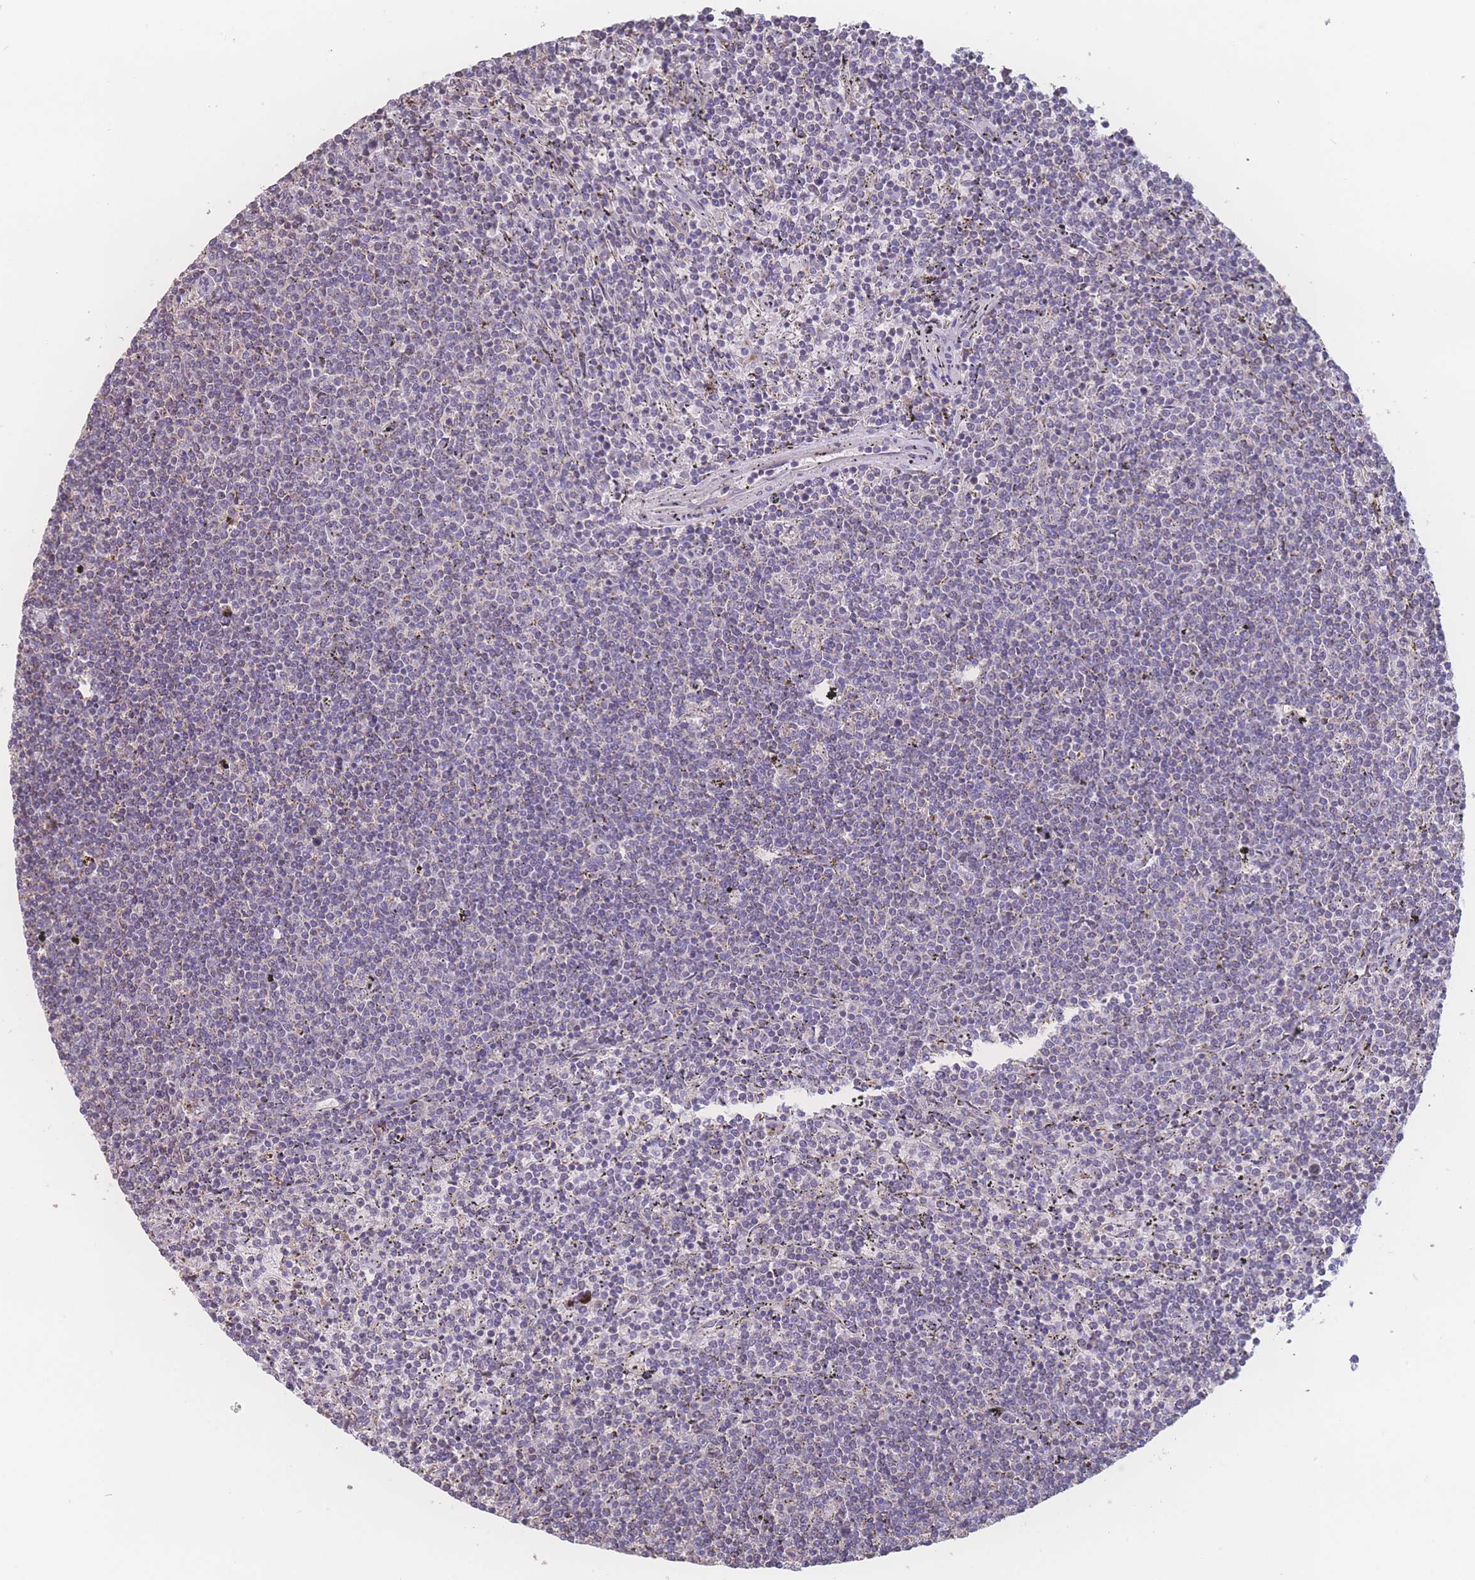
{"staining": {"intensity": "negative", "quantity": "none", "location": "none"}, "tissue": "lymphoma", "cell_type": "Tumor cells", "image_type": "cancer", "snomed": [{"axis": "morphology", "description": "Malignant lymphoma, non-Hodgkin's type, Low grade"}, {"axis": "topography", "description": "Spleen"}], "caption": "IHC image of malignant lymphoma, non-Hodgkin's type (low-grade) stained for a protein (brown), which shows no expression in tumor cells.", "gene": "SGSM3", "patient": {"sex": "female", "age": 50}}